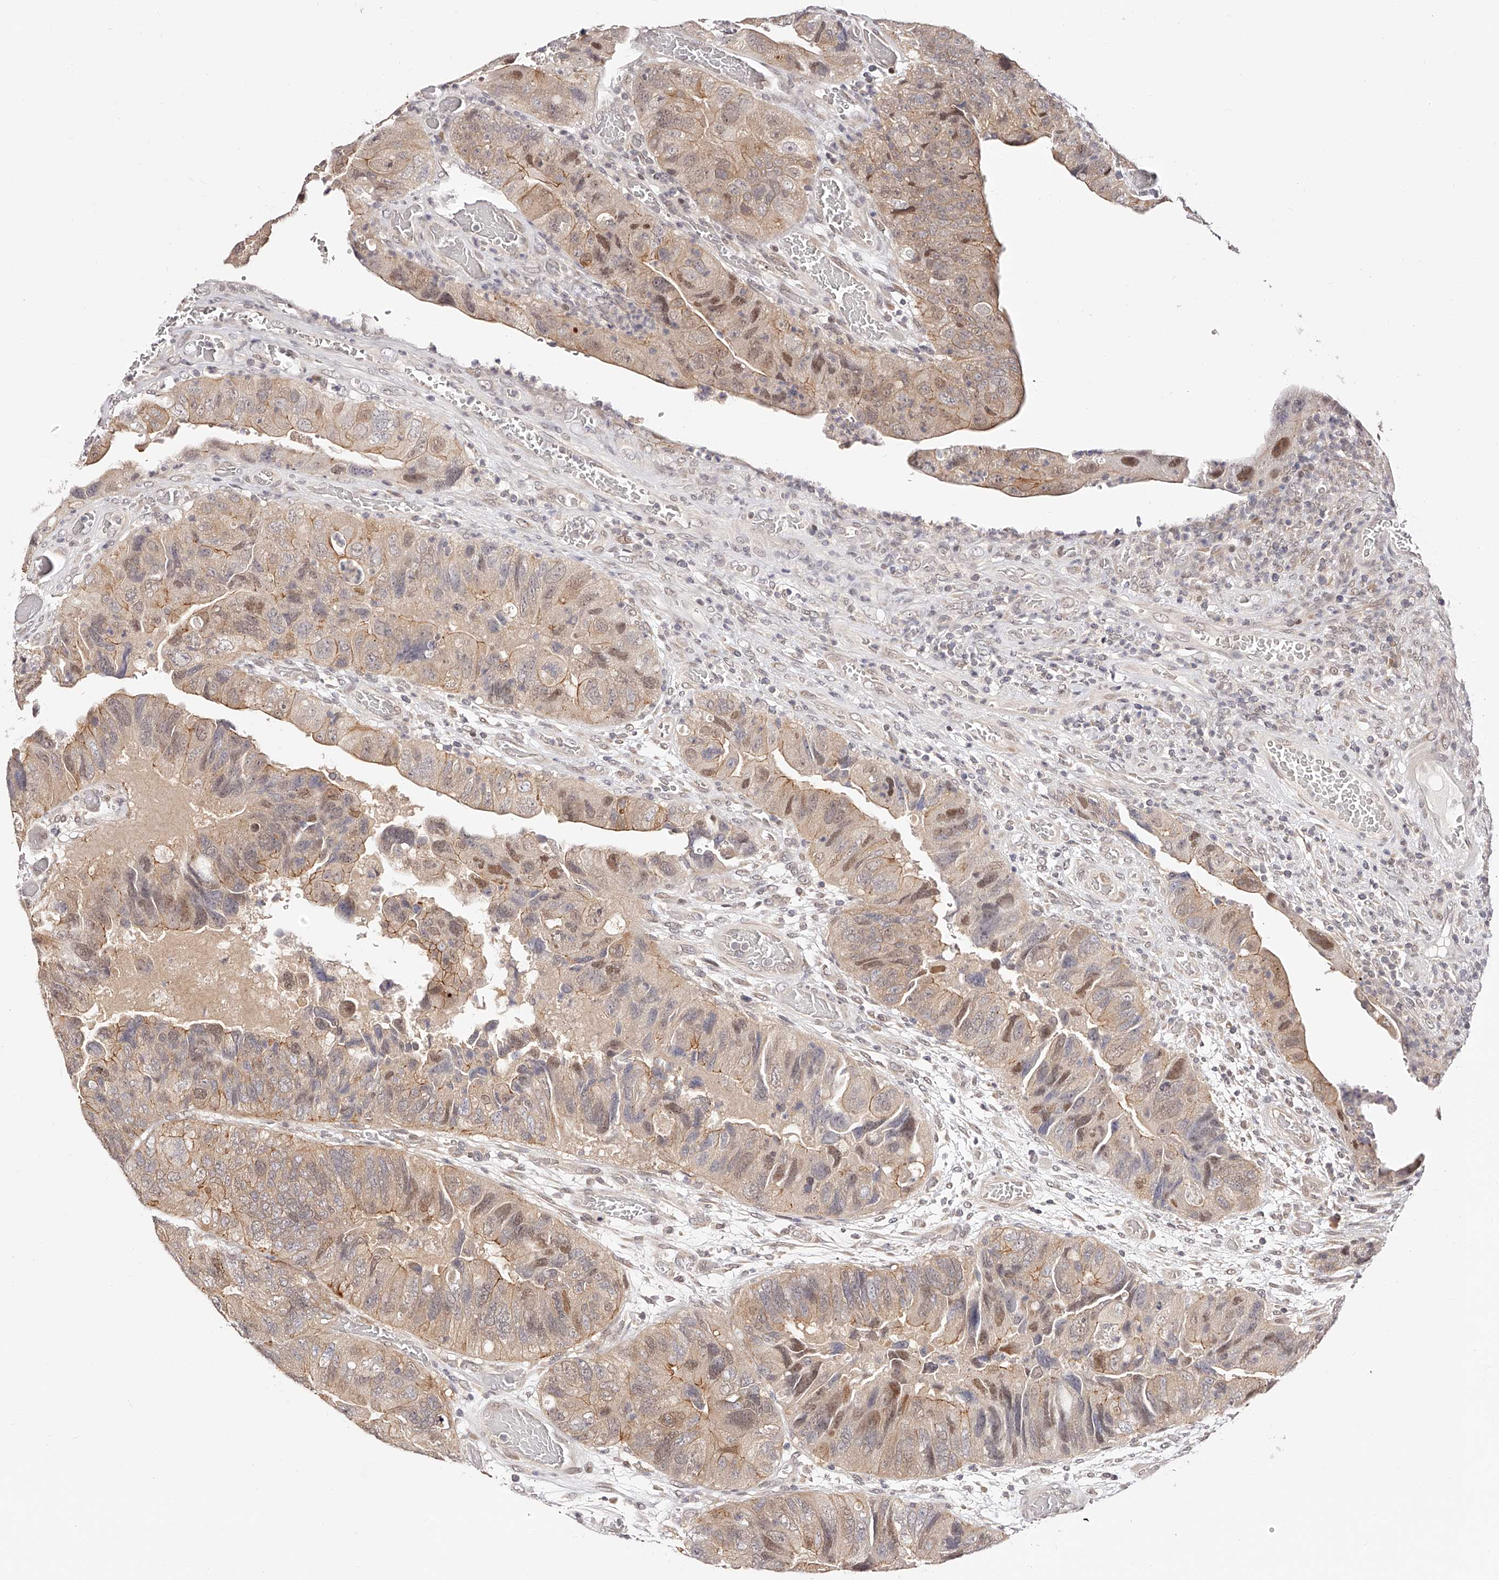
{"staining": {"intensity": "moderate", "quantity": "<25%", "location": "cytoplasmic/membranous,nuclear"}, "tissue": "colorectal cancer", "cell_type": "Tumor cells", "image_type": "cancer", "snomed": [{"axis": "morphology", "description": "Adenocarcinoma, NOS"}, {"axis": "topography", "description": "Rectum"}], "caption": "Brown immunohistochemical staining in human colorectal adenocarcinoma reveals moderate cytoplasmic/membranous and nuclear expression in approximately <25% of tumor cells. (DAB IHC, brown staining for protein, blue staining for nuclei).", "gene": "USF3", "patient": {"sex": "male", "age": 63}}